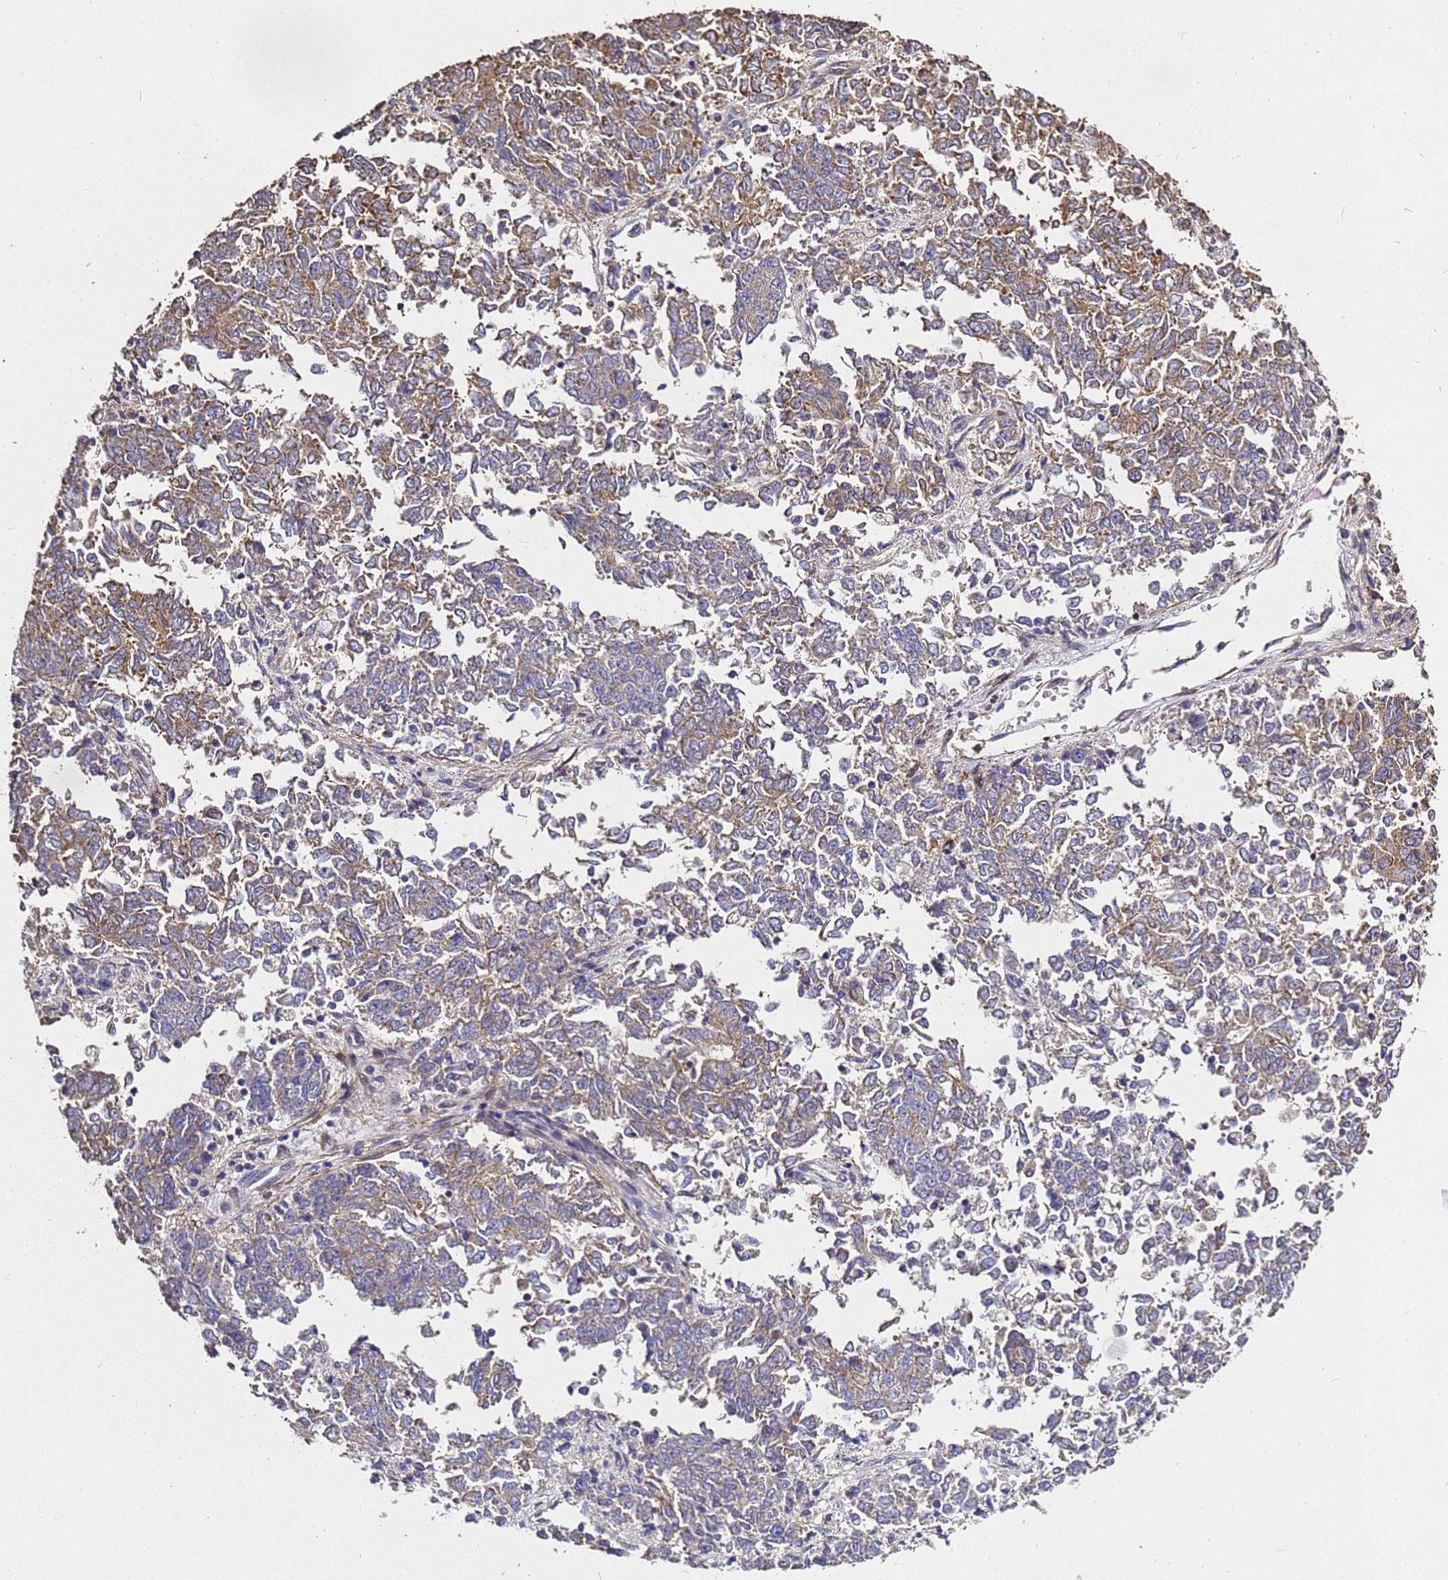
{"staining": {"intensity": "moderate", "quantity": "25%-75%", "location": "cytoplasmic/membranous"}, "tissue": "endometrial cancer", "cell_type": "Tumor cells", "image_type": "cancer", "snomed": [{"axis": "morphology", "description": "Adenocarcinoma, NOS"}, {"axis": "topography", "description": "Endometrium"}], "caption": "Endometrial cancer was stained to show a protein in brown. There is medium levels of moderate cytoplasmic/membranous expression in about 25%-75% of tumor cells.", "gene": "RSPRY1", "patient": {"sex": "female", "age": 80}}